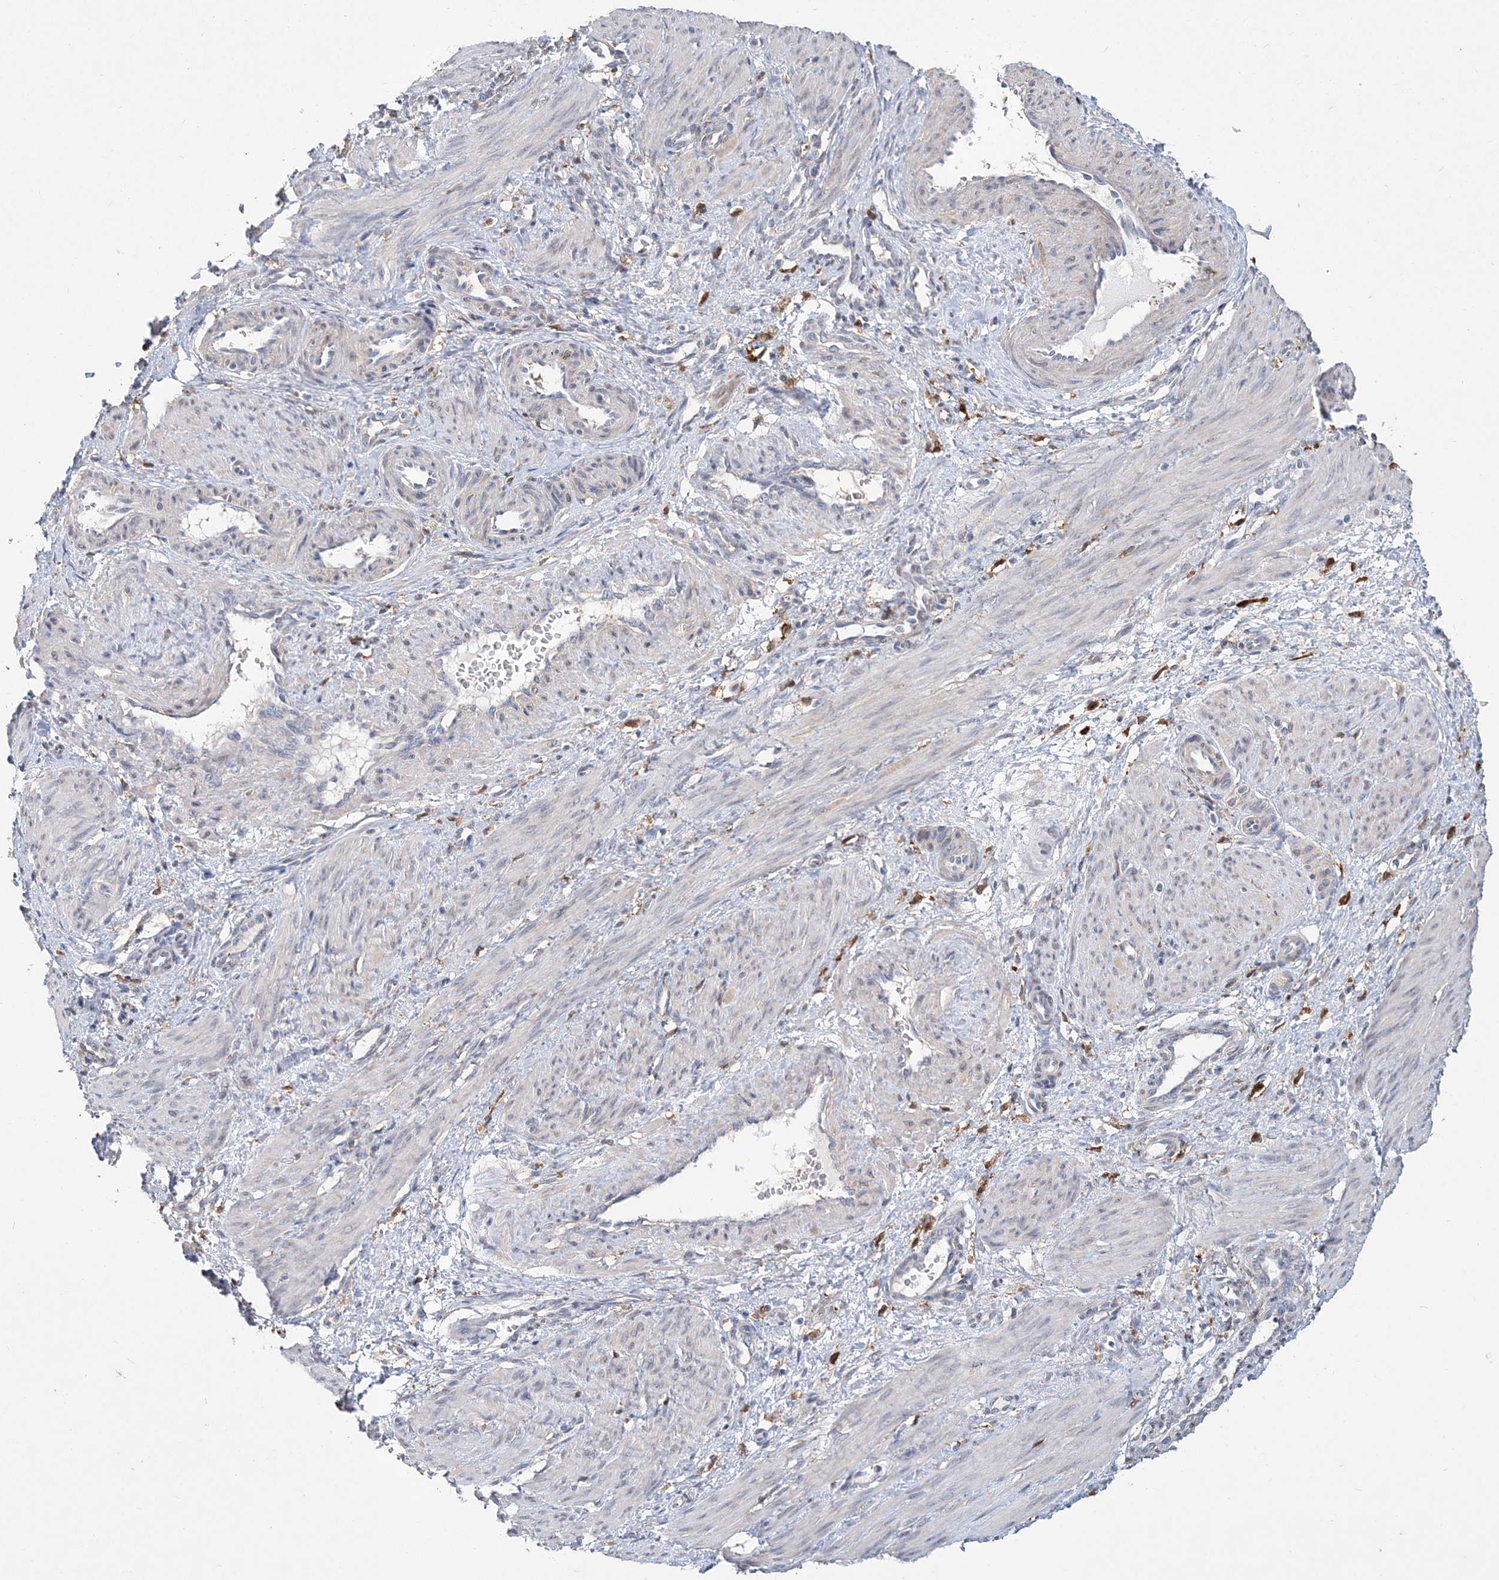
{"staining": {"intensity": "negative", "quantity": "none", "location": "none"}, "tissue": "smooth muscle", "cell_type": "Smooth muscle cells", "image_type": "normal", "snomed": [{"axis": "morphology", "description": "Normal tissue, NOS"}, {"axis": "topography", "description": "Endometrium"}], "caption": "This is an immunohistochemistry (IHC) micrograph of normal human smooth muscle. There is no staining in smooth muscle cells.", "gene": "TSPEAR", "patient": {"sex": "female", "age": 33}}